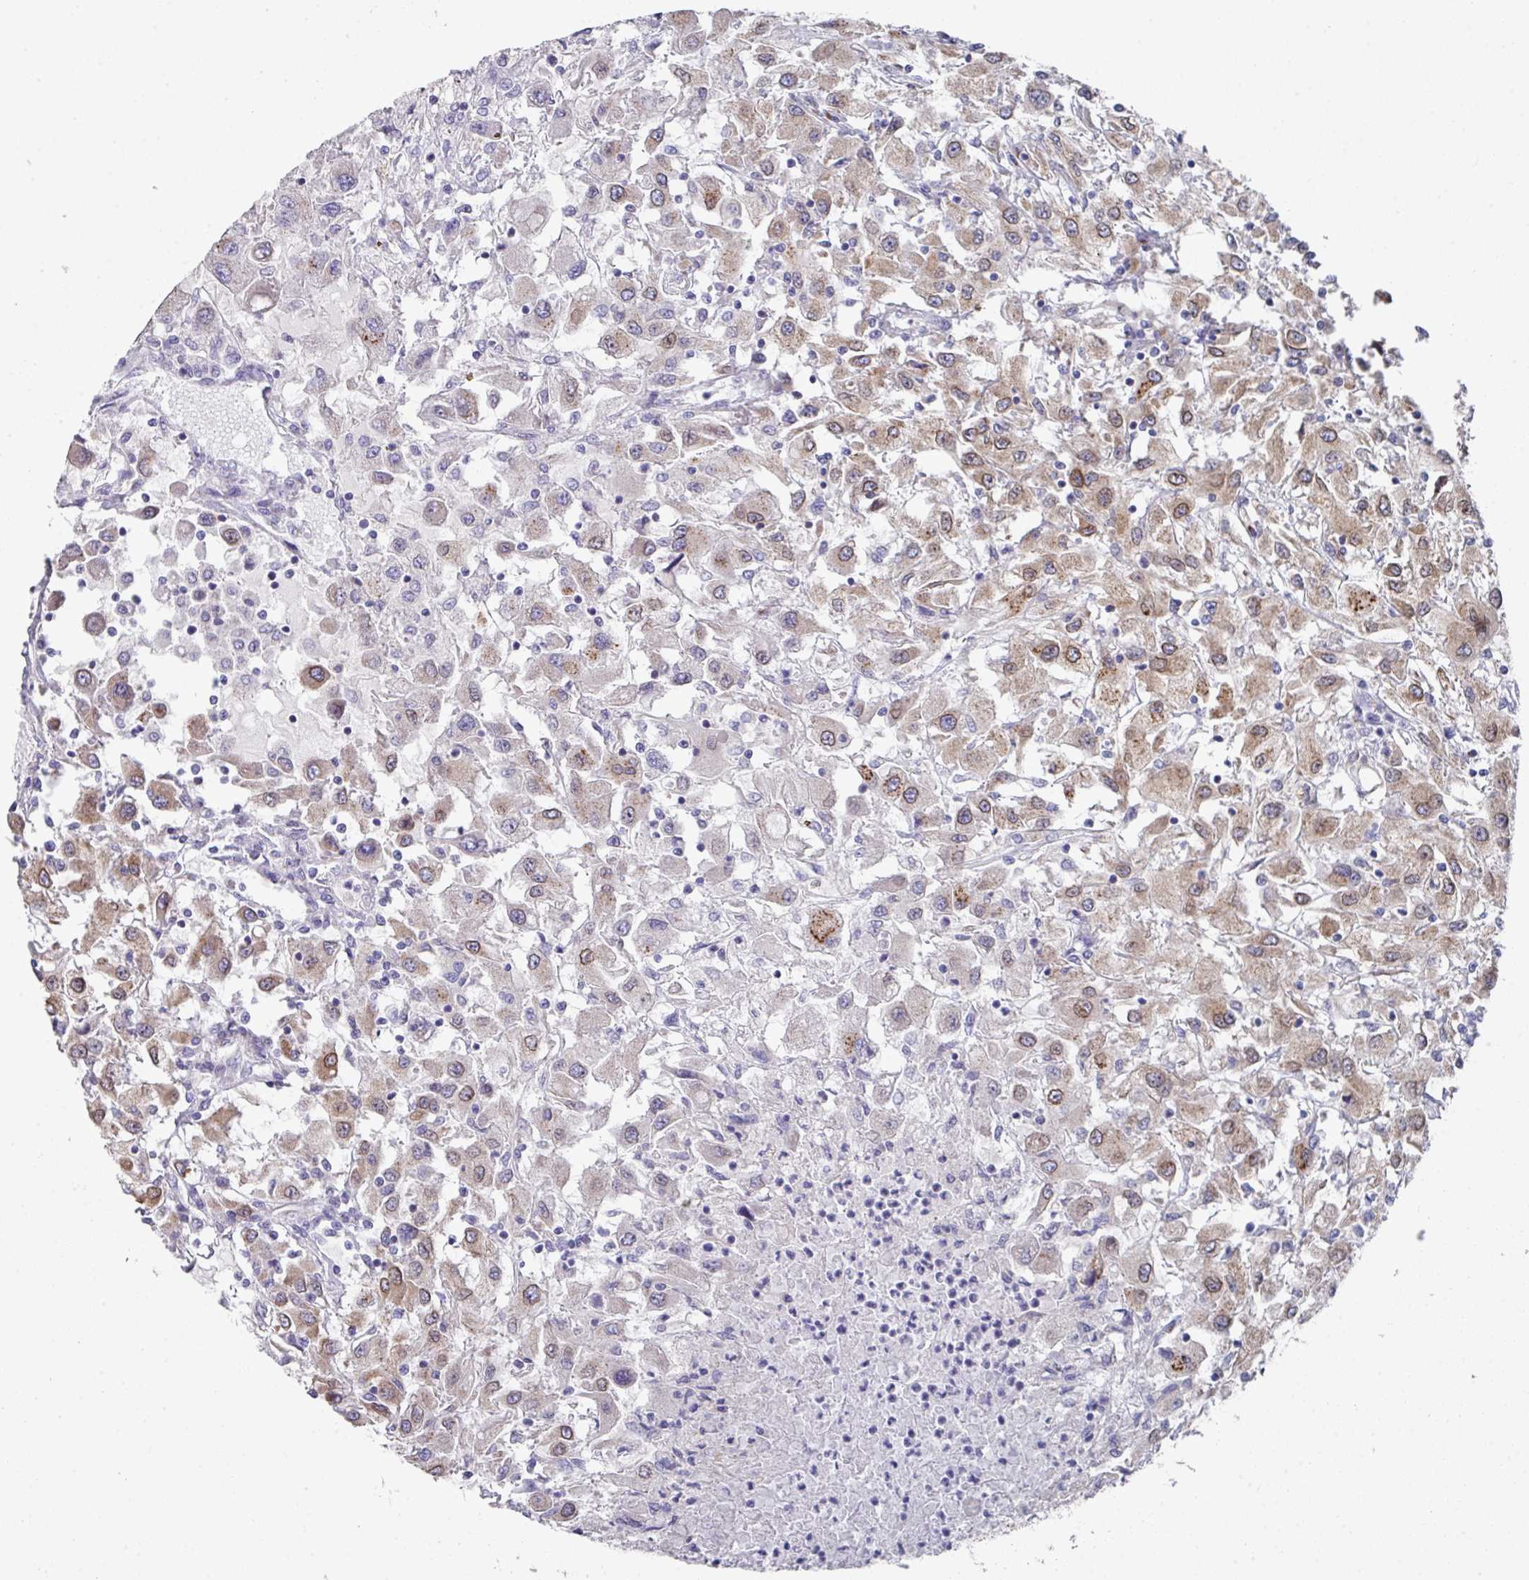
{"staining": {"intensity": "moderate", "quantity": "25%-75%", "location": "cytoplasmic/membranous,nuclear"}, "tissue": "renal cancer", "cell_type": "Tumor cells", "image_type": "cancer", "snomed": [{"axis": "morphology", "description": "Adenocarcinoma, NOS"}, {"axis": "topography", "description": "Kidney"}], "caption": "This is an image of immunohistochemistry staining of renal adenocarcinoma, which shows moderate staining in the cytoplasmic/membranous and nuclear of tumor cells.", "gene": "VKORC1L1", "patient": {"sex": "female", "age": 67}}